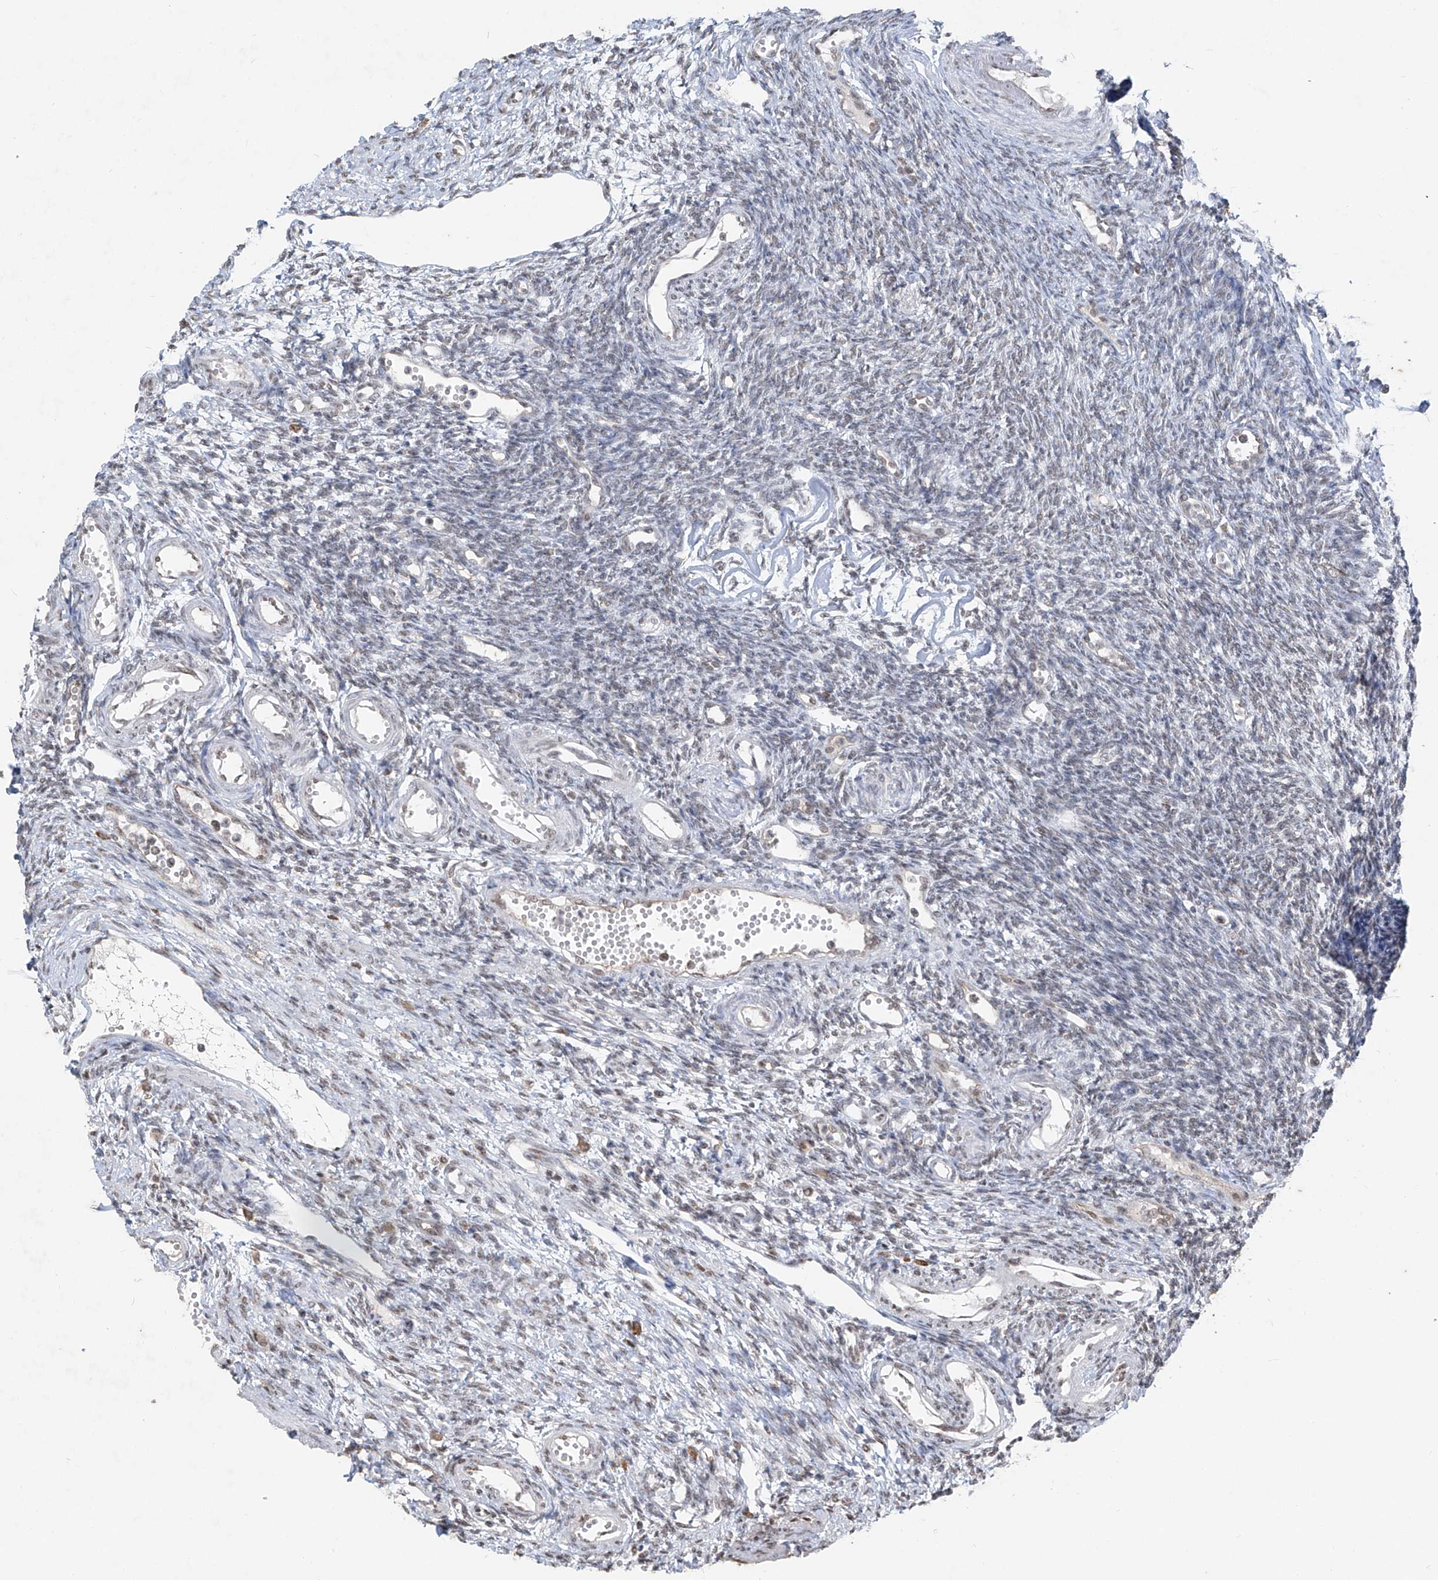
{"staining": {"intensity": "negative", "quantity": "none", "location": "none"}, "tissue": "ovary", "cell_type": "Ovarian stroma cells", "image_type": "normal", "snomed": [{"axis": "morphology", "description": "Normal tissue, NOS"}, {"axis": "morphology", "description": "Cyst, NOS"}, {"axis": "topography", "description": "Ovary"}], "caption": "Immunohistochemistry micrograph of normal human ovary stained for a protein (brown), which demonstrates no staining in ovarian stroma cells.", "gene": "TFEC", "patient": {"sex": "female", "age": 33}}